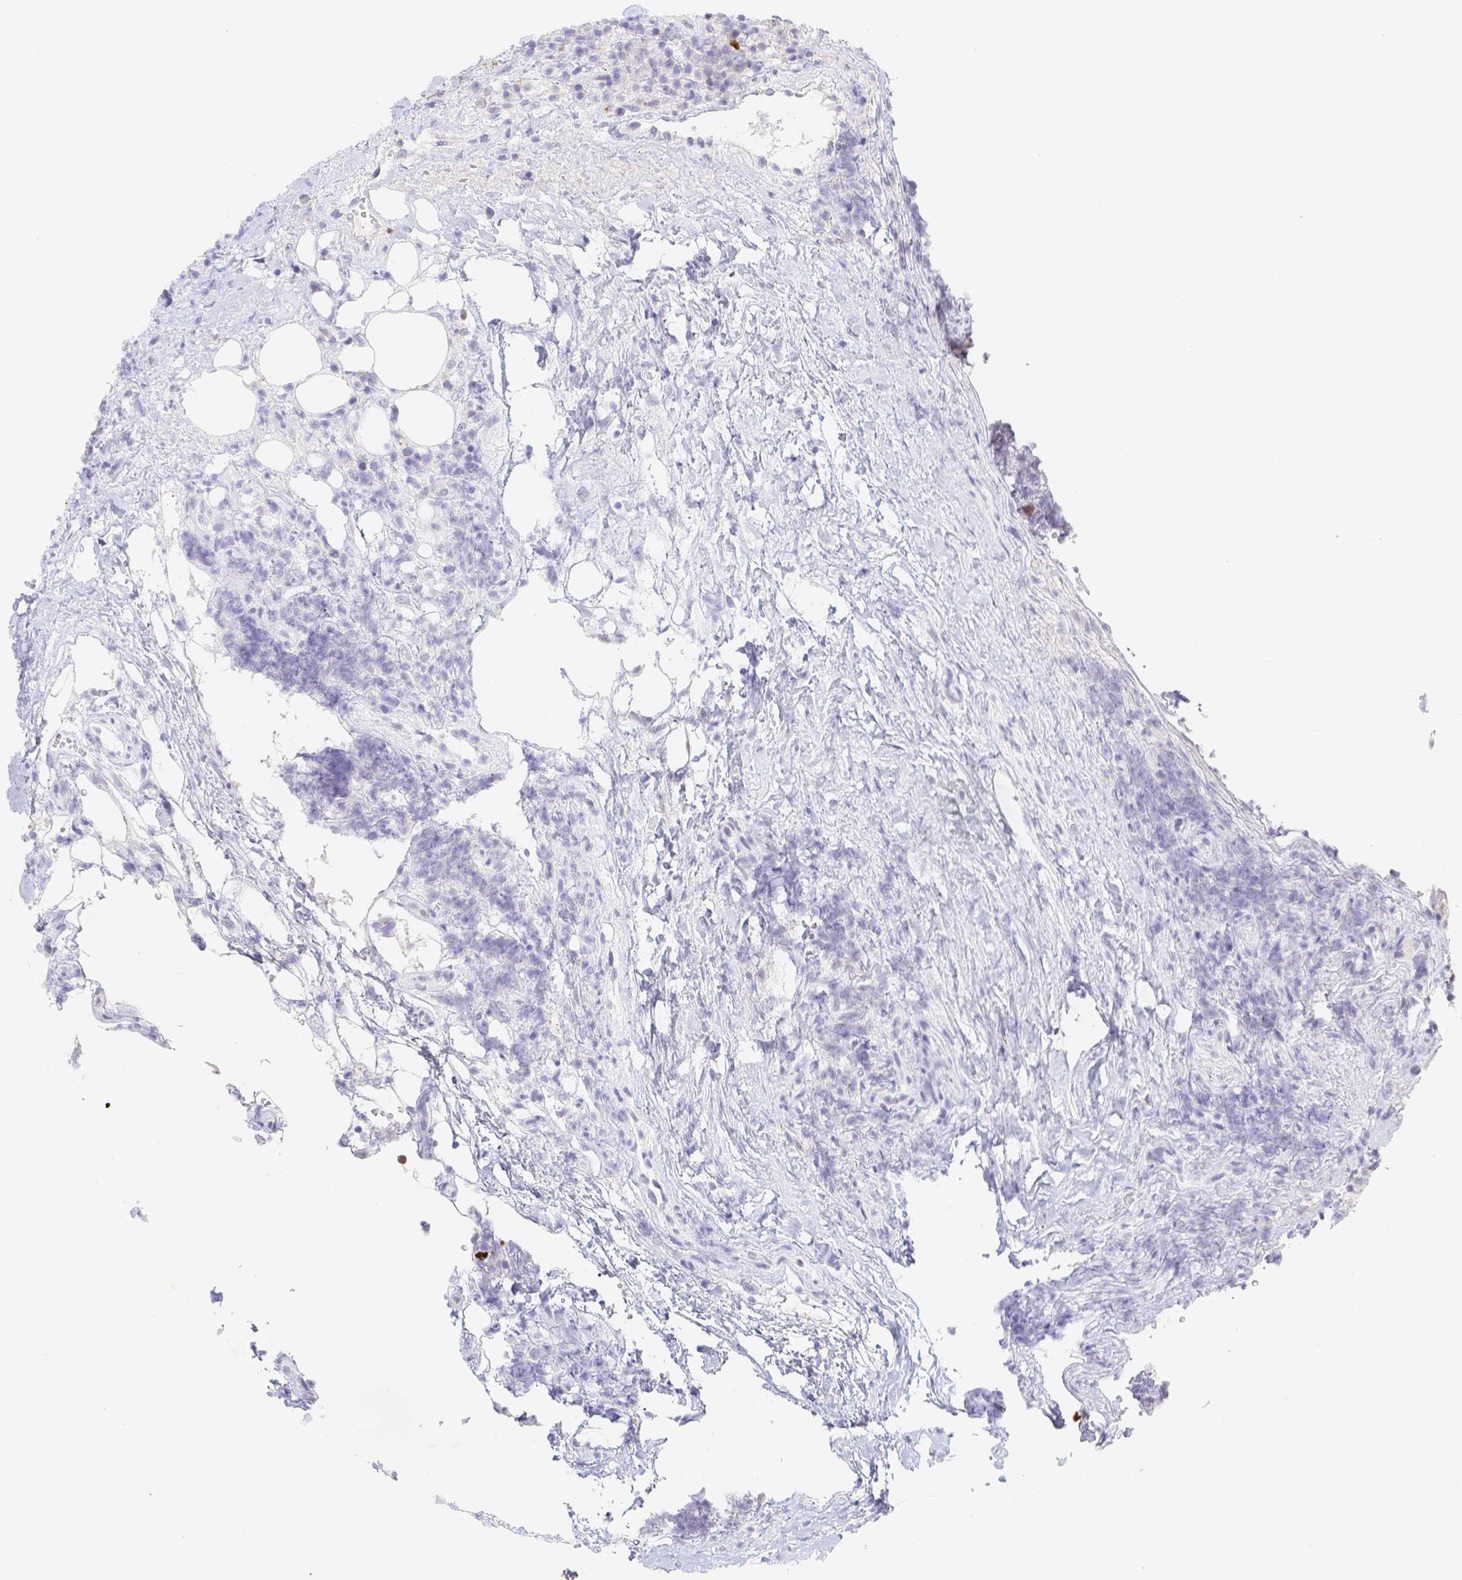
{"staining": {"intensity": "negative", "quantity": "none", "location": "none"}, "tissue": "lymphoma", "cell_type": "Tumor cells", "image_type": "cancer", "snomed": [{"axis": "morphology", "description": "Malignant lymphoma, non-Hodgkin's type, High grade"}, {"axis": "topography", "description": "Lymph node"}], "caption": "A high-resolution micrograph shows IHC staining of lymphoma, which displays no significant staining in tumor cells. (Immunohistochemistry (ihc), brightfield microscopy, high magnification).", "gene": "PADI4", "patient": {"sex": "female", "age": 76}}